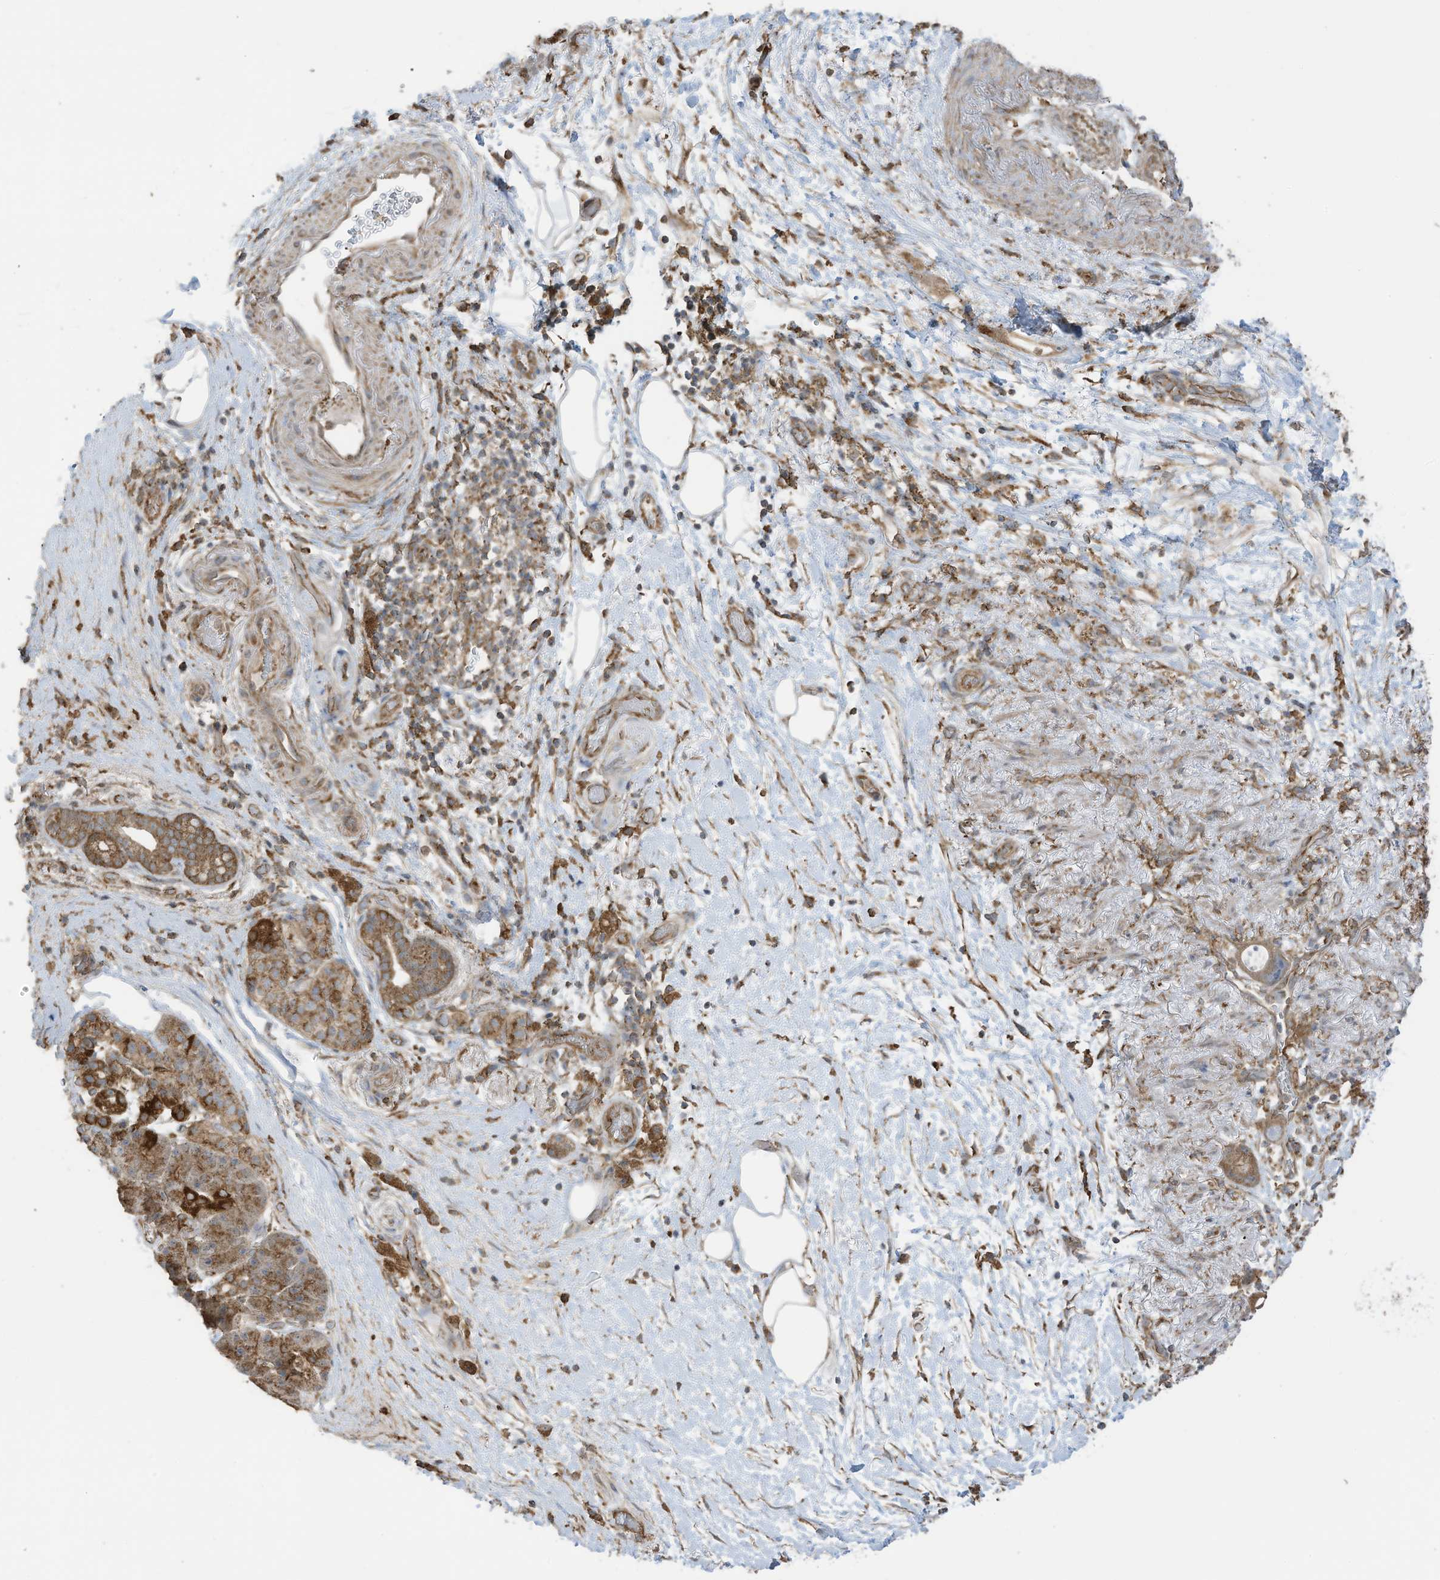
{"staining": {"intensity": "moderate", "quantity": ">75%", "location": "cytoplasmic/membranous"}, "tissue": "pancreatic cancer", "cell_type": "Tumor cells", "image_type": "cancer", "snomed": [{"axis": "morphology", "description": "Normal tissue, NOS"}, {"axis": "morphology", "description": "Adenocarcinoma, NOS"}, {"axis": "topography", "description": "Pancreas"}], "caption": "The photomicrograph reveals staining of adenocarcinoma (pancreatic), revealing moderate cytoplasmic/membranous protein expression (brown color) within tumor cells.", "gene": "CGAS", "patient": {"sex": "female", "age": 68}}